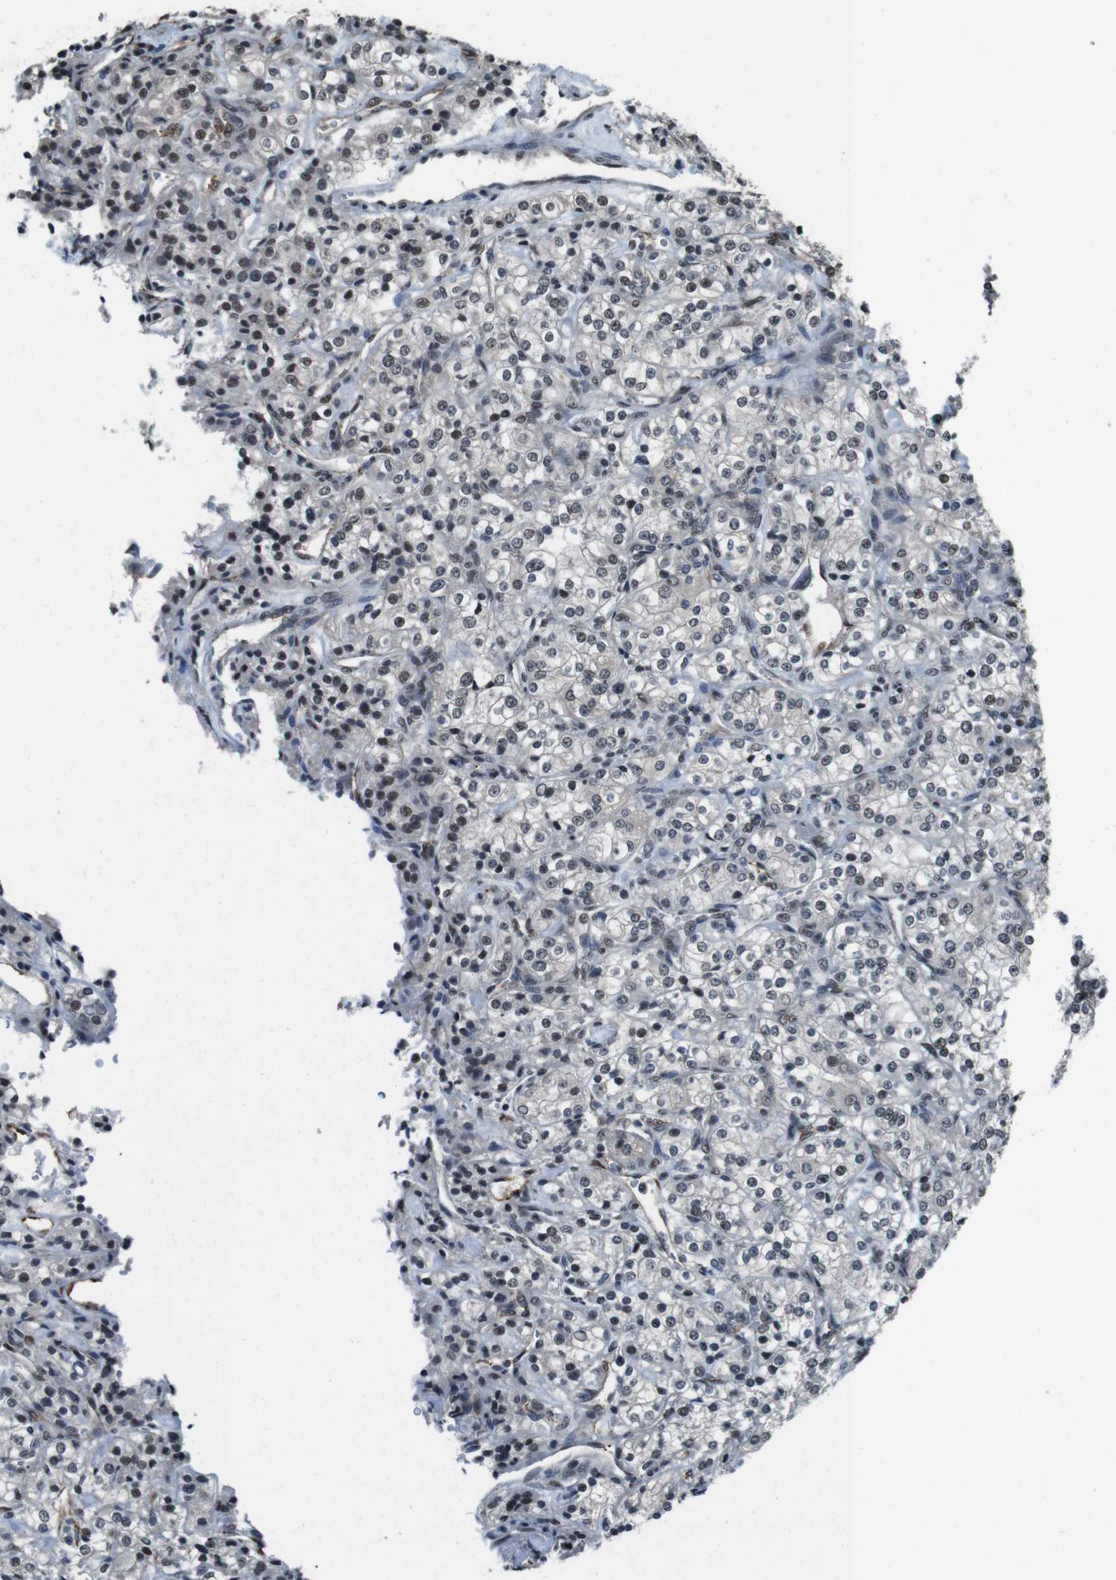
{"staining": {"intensity": "weak", "quantity": "25%-75%", "location": "nuclear"}, "tissue": "renal cancer", "cell_type": "Tumor cells", "image_type": "cancer", "snomed": [{"axis": "morphology", "description": "Adenocarcinoma, NOS"}, {"axis": "topography", "description": "Kidney"}], "caption": "Renal adenocarcinoma tissue demonstrates weak nuclear staining in about 25%-75% of tumor cells", "gene": "NR4A2", "patient": {"sex": "male", "age": 77}}